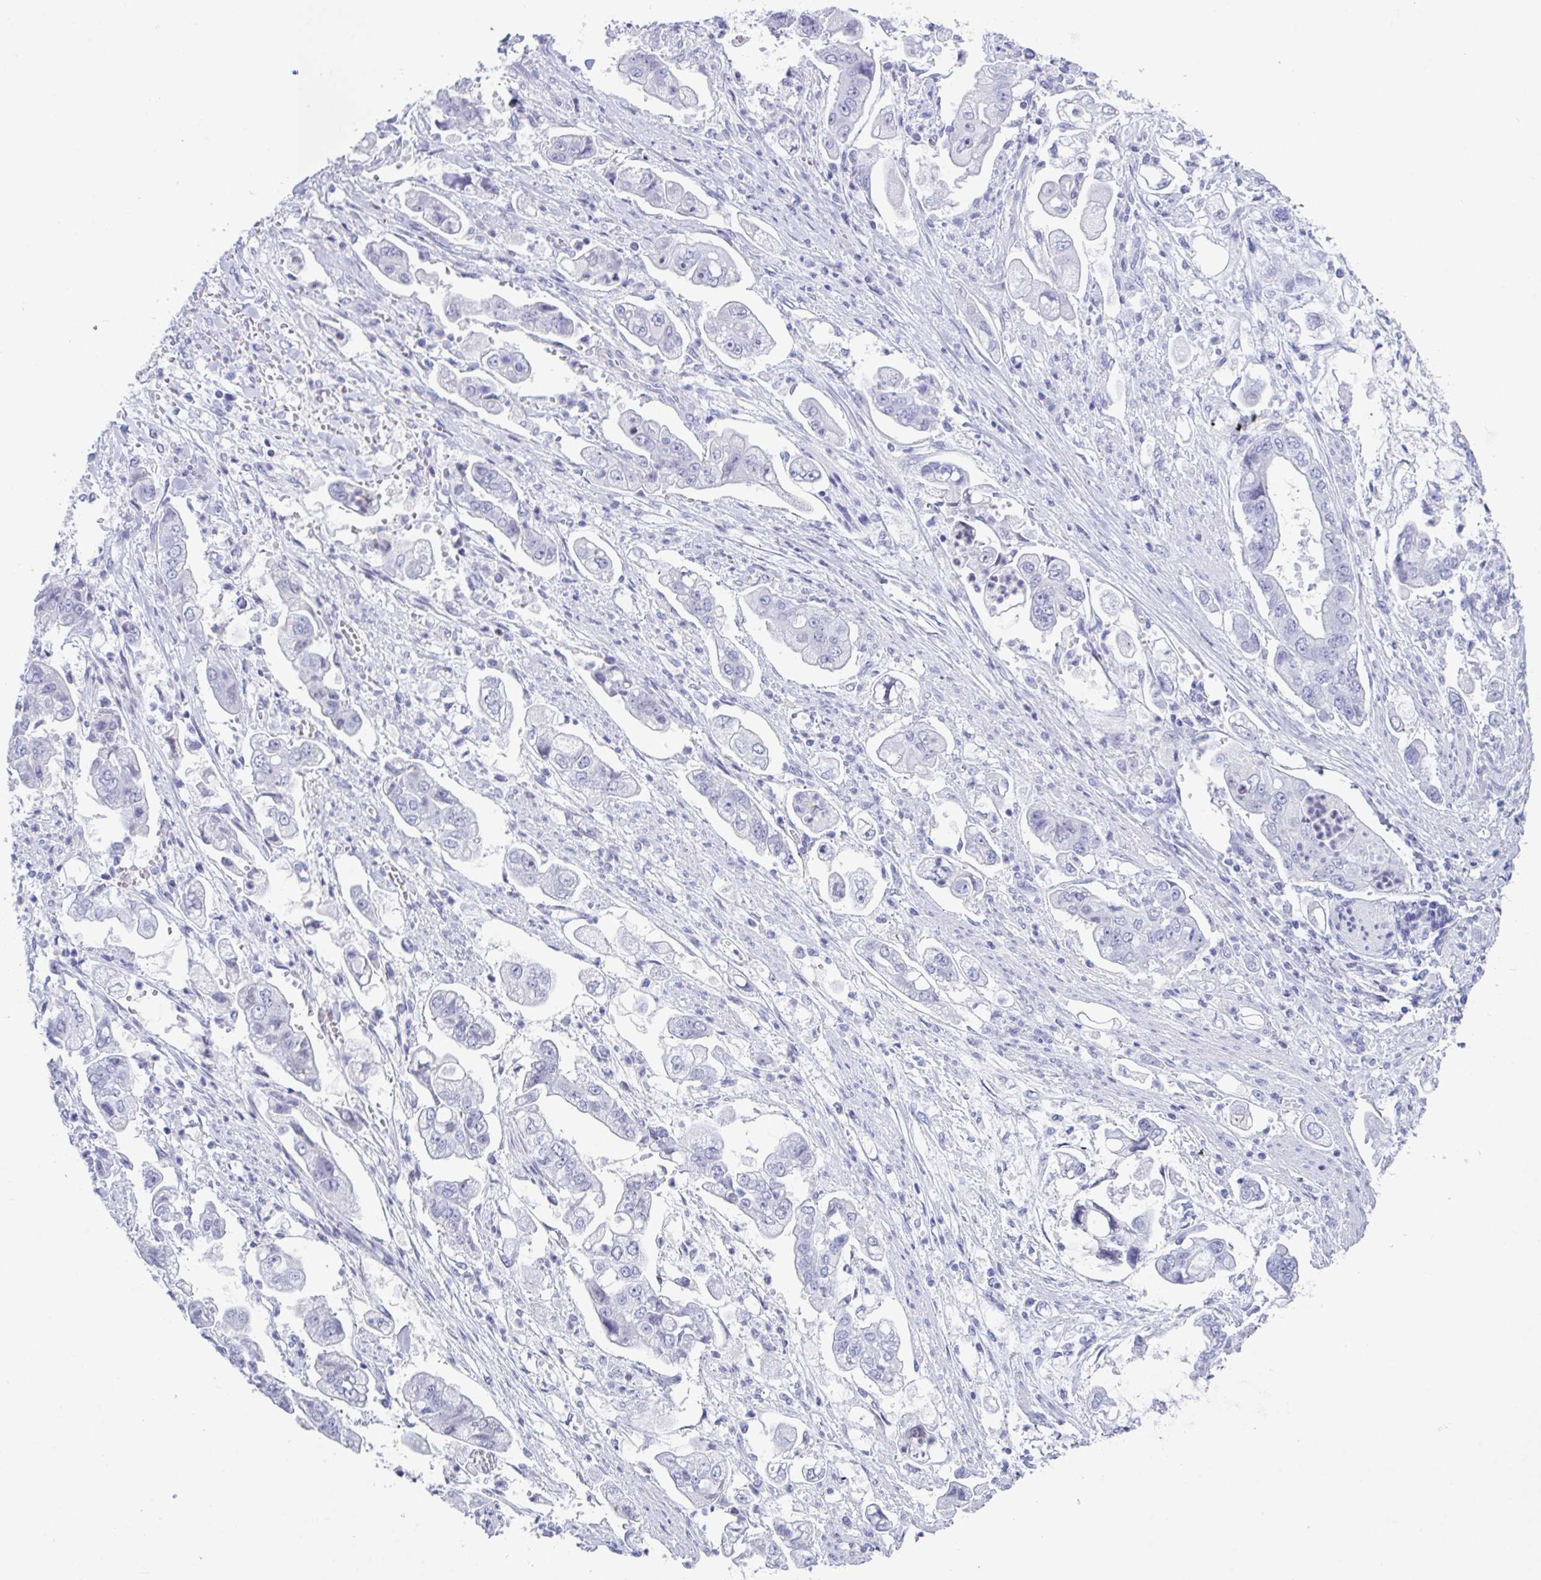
{"staining": {"intensity": "negative", "quantity": "none", "location": "none"}, "tissue": "stomach cancer", "cell_type": "Tumor cells", "image_type": "cancer", "snomed": [{"axis": "morphology", "description": "Adenocarcinoma, NOS"}, {"axis": "topography", "description": "Stomach"}], "caption": "The image displays no significant expression in tumor cells of stomach adenocarcinoma.", "gene": "CDX4", "patient": {"sex": "male", "age": 62}}